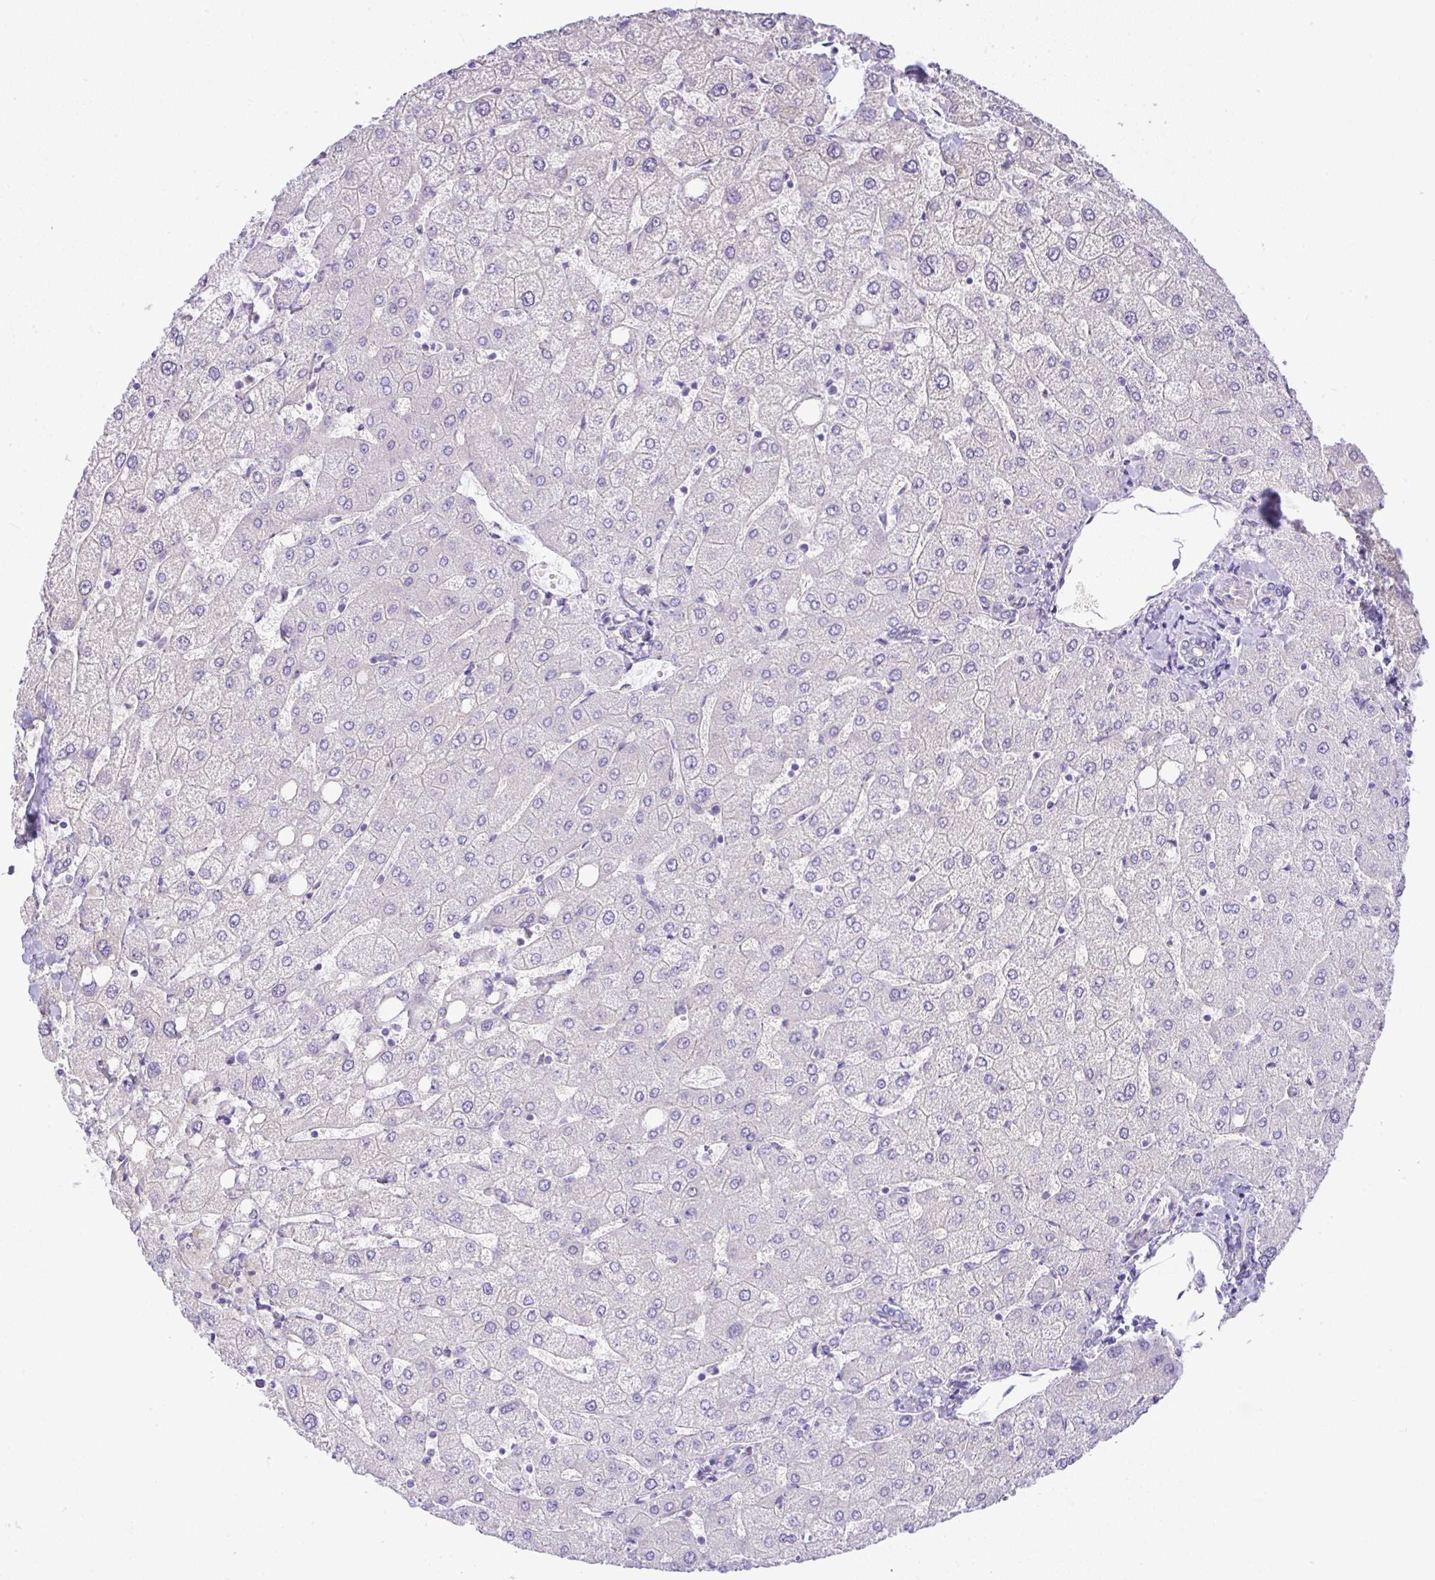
{"staining": {"intensity": "negative", "quantity": "none", "location": "none"}, "tissue": "liver", "cell_type": "Cholangiocytes", "image_type": "normal", "snomed": [{"axis": "morphology", "description": "Normal tissue, NOS"}, {"axis": "topography", "description": "Liver"}], "caption": "DAB immunohistochemical staining of unremarkable human liver shows no significant positivity in cholangiocytes. Nuclei are stained in blue.", "gene": "FAM177A1", "patient": {"sex": "female", "age": 54}}